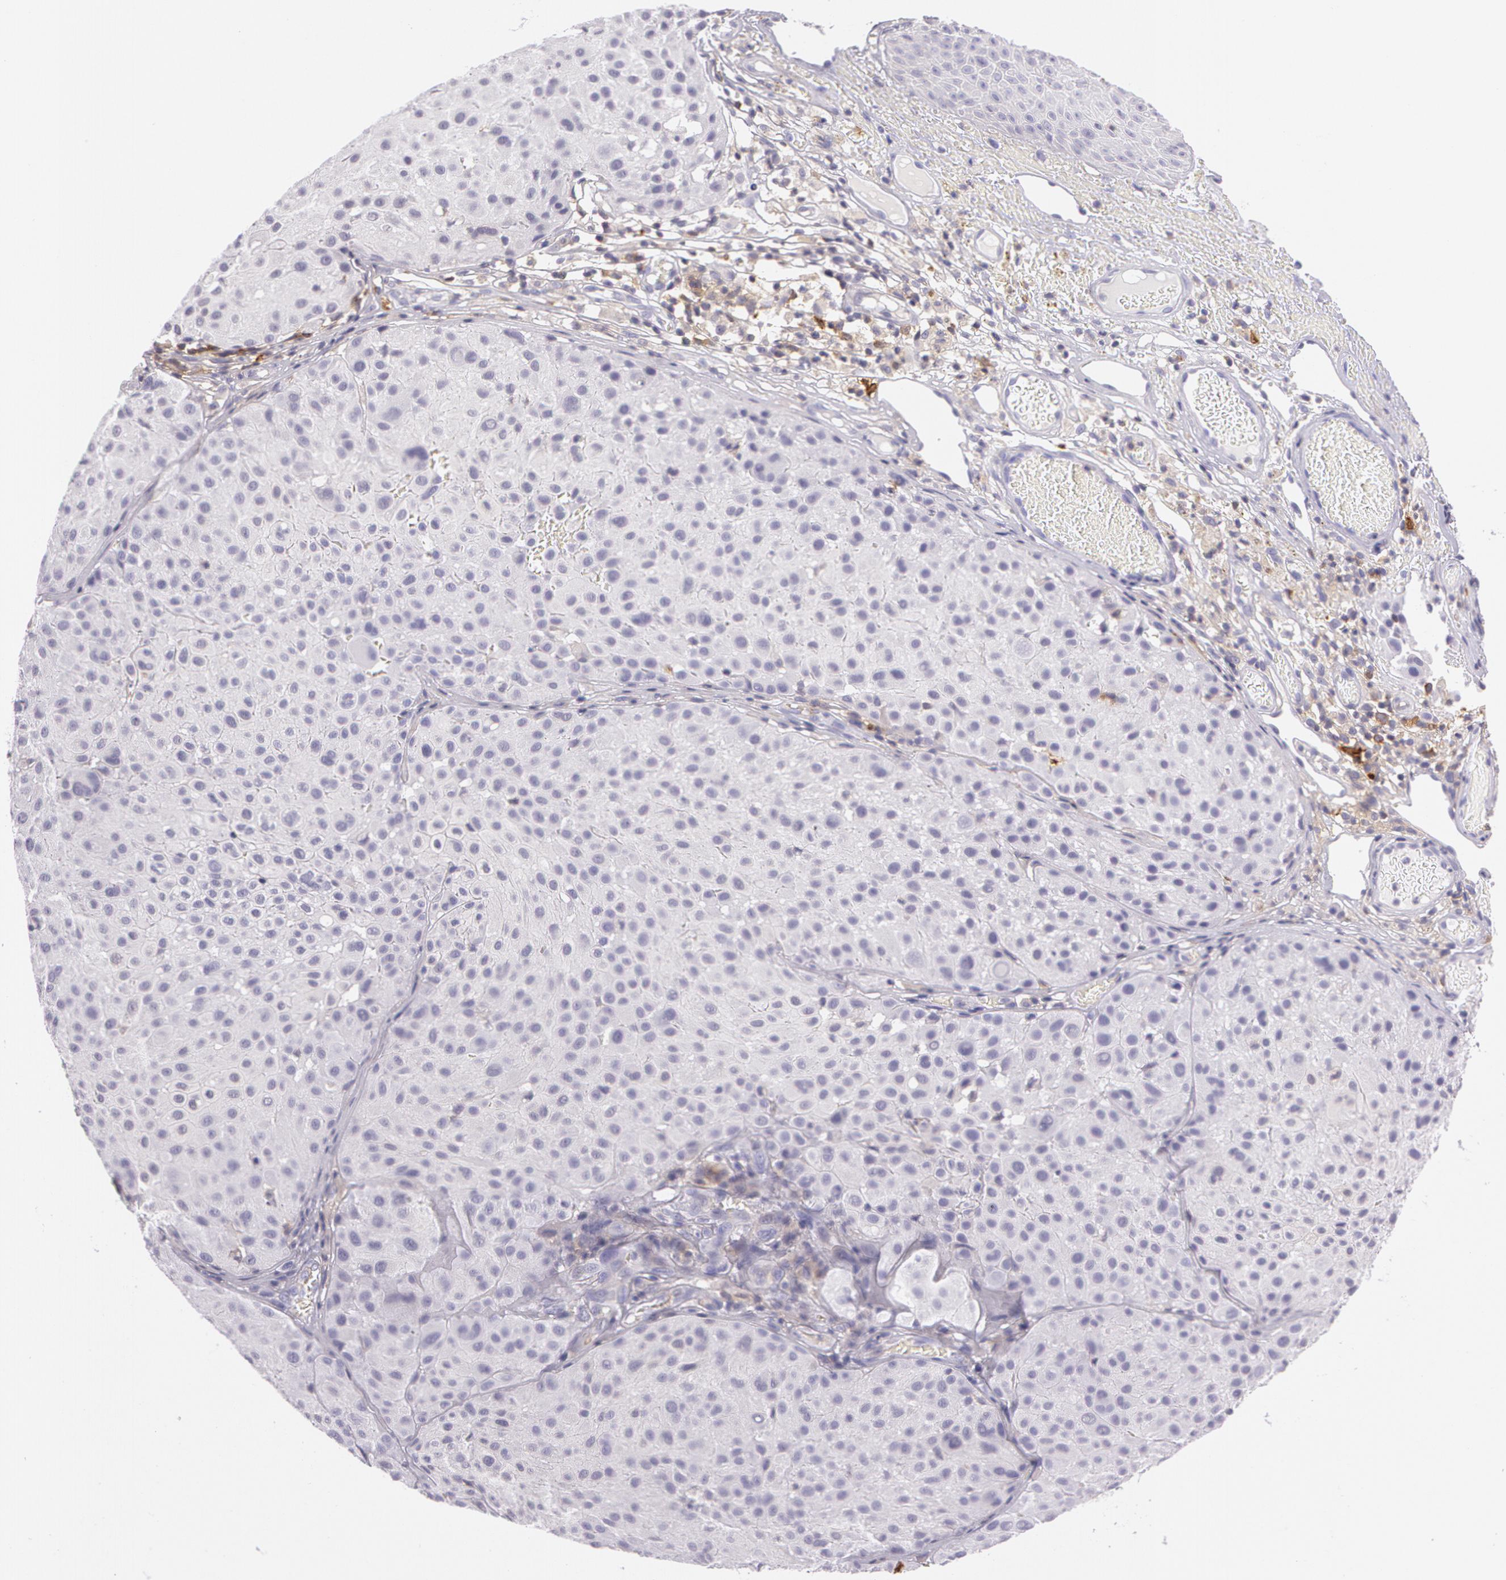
{"staining": {"intensity": "negative", "quantity": "none", "location": "none"}, "tissue": "melanoma", "cell_type": "Tumor cells", "image_type": "cancer", "snomed": [{"axis": "morphology", "description": "Malignant melanoma, NOS"}, {"axis": "topography", "description": "Skin"}], "caption": "This is a image of immunohistochemistry staining of melanoma, which shows no expression in tumor cells.", "gene": "LY75", "patient": {"sex": "male", "age": 36}}